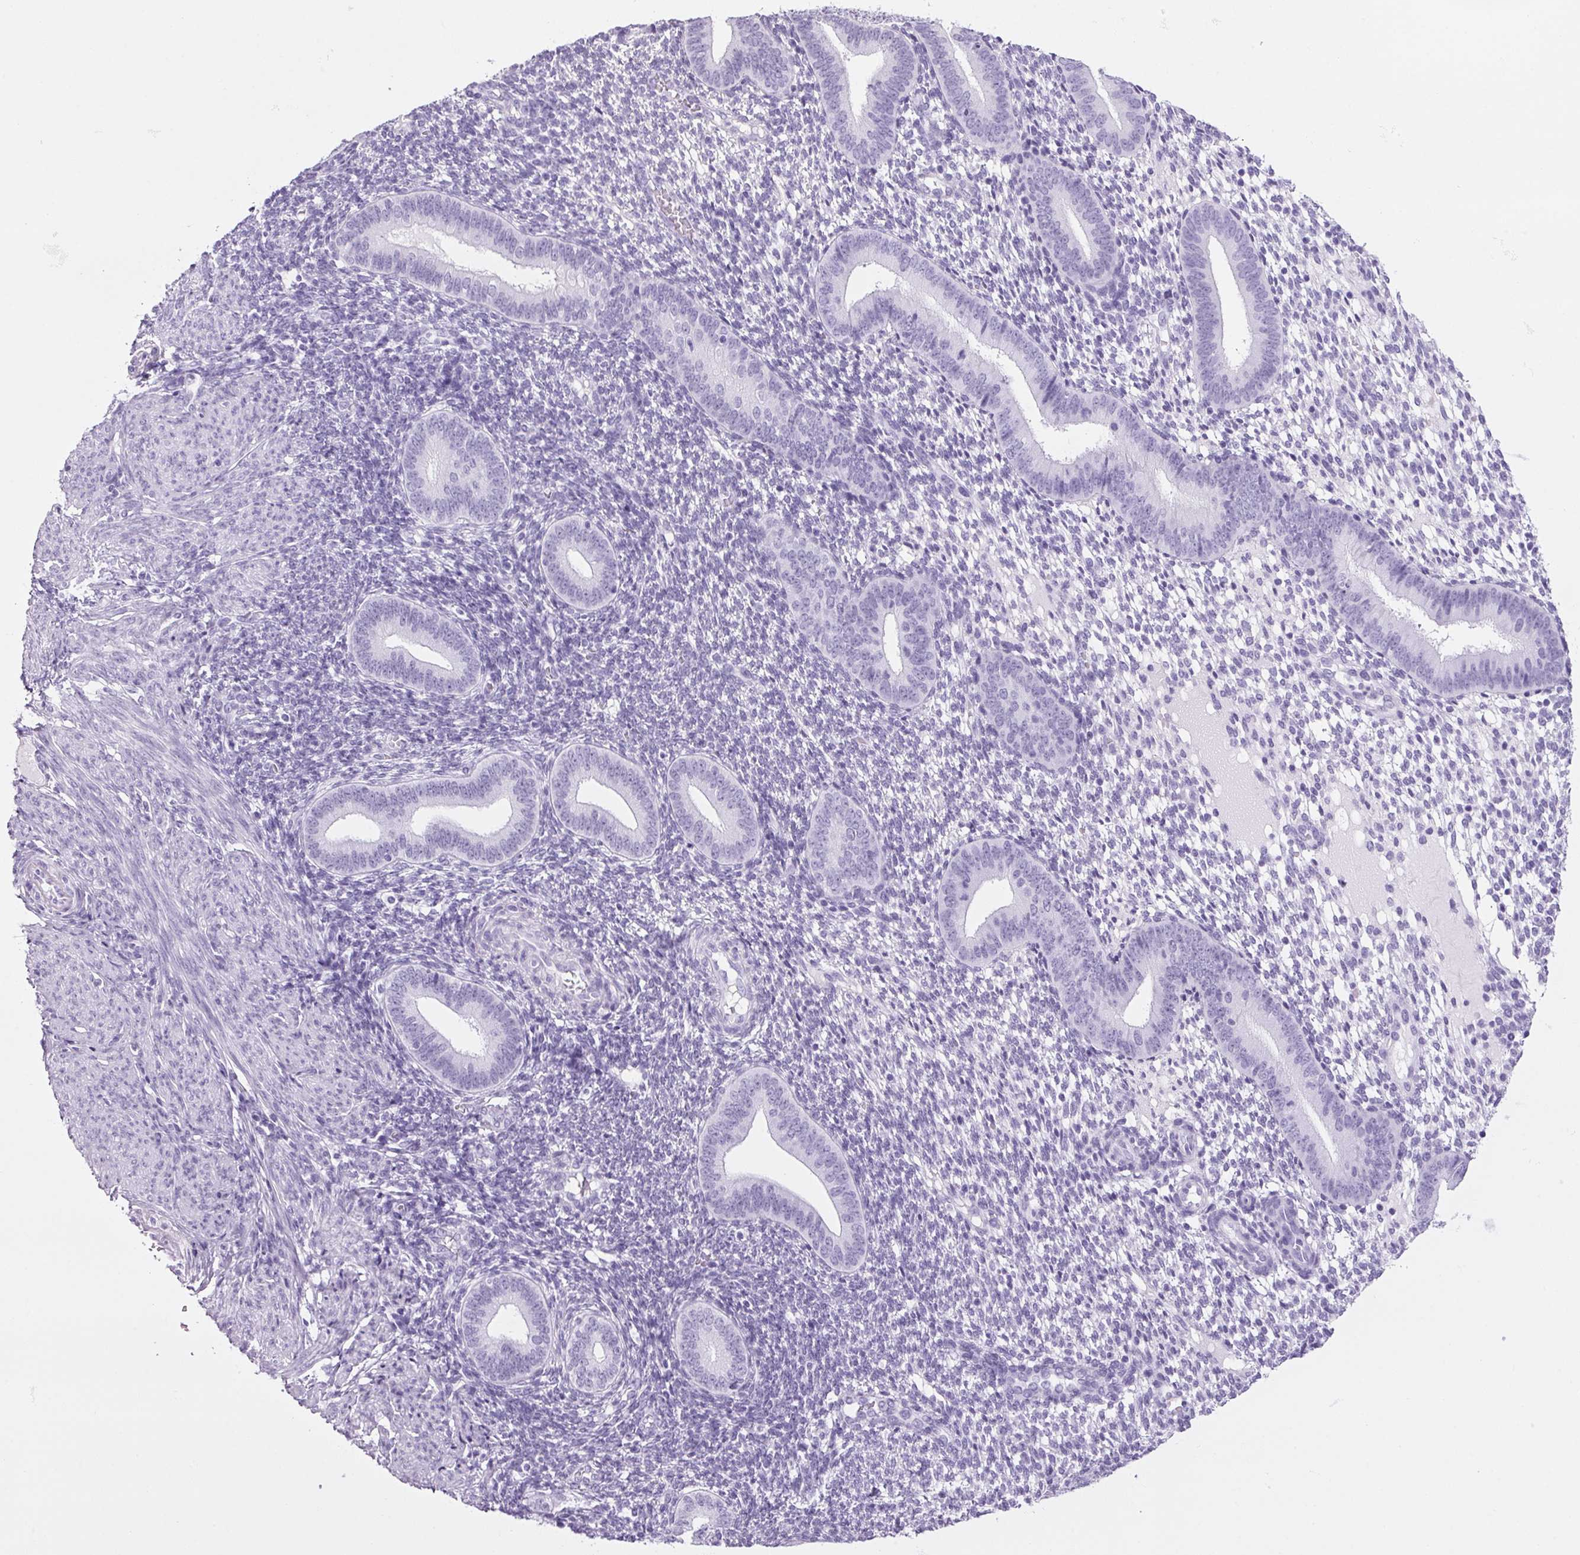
{"staining": {"intensity": "negative", "quantity": "none", "location": "none"}, "tissue": "endometrium", "cell_type": "Cells in endometrial stroma", "image_type": "normal", "snomed": [{"axis": "morphology", "description": "Normal tissue, NOS"}, {"axis": "topography", "description": "Endometrium"}], "caption": "Histopathology image shows no protein expression in cells in endometrial stroma of benign endometrium. The staining was performed using DAB (3,3'-diaminobenzidine) to visualize the protein expression in brown, while the nuclei were stained in blue with hematoxylin (Magnification: 20x).", "gene": "PPP1R1A", "patient": {"sex": "female", "age": 40}}